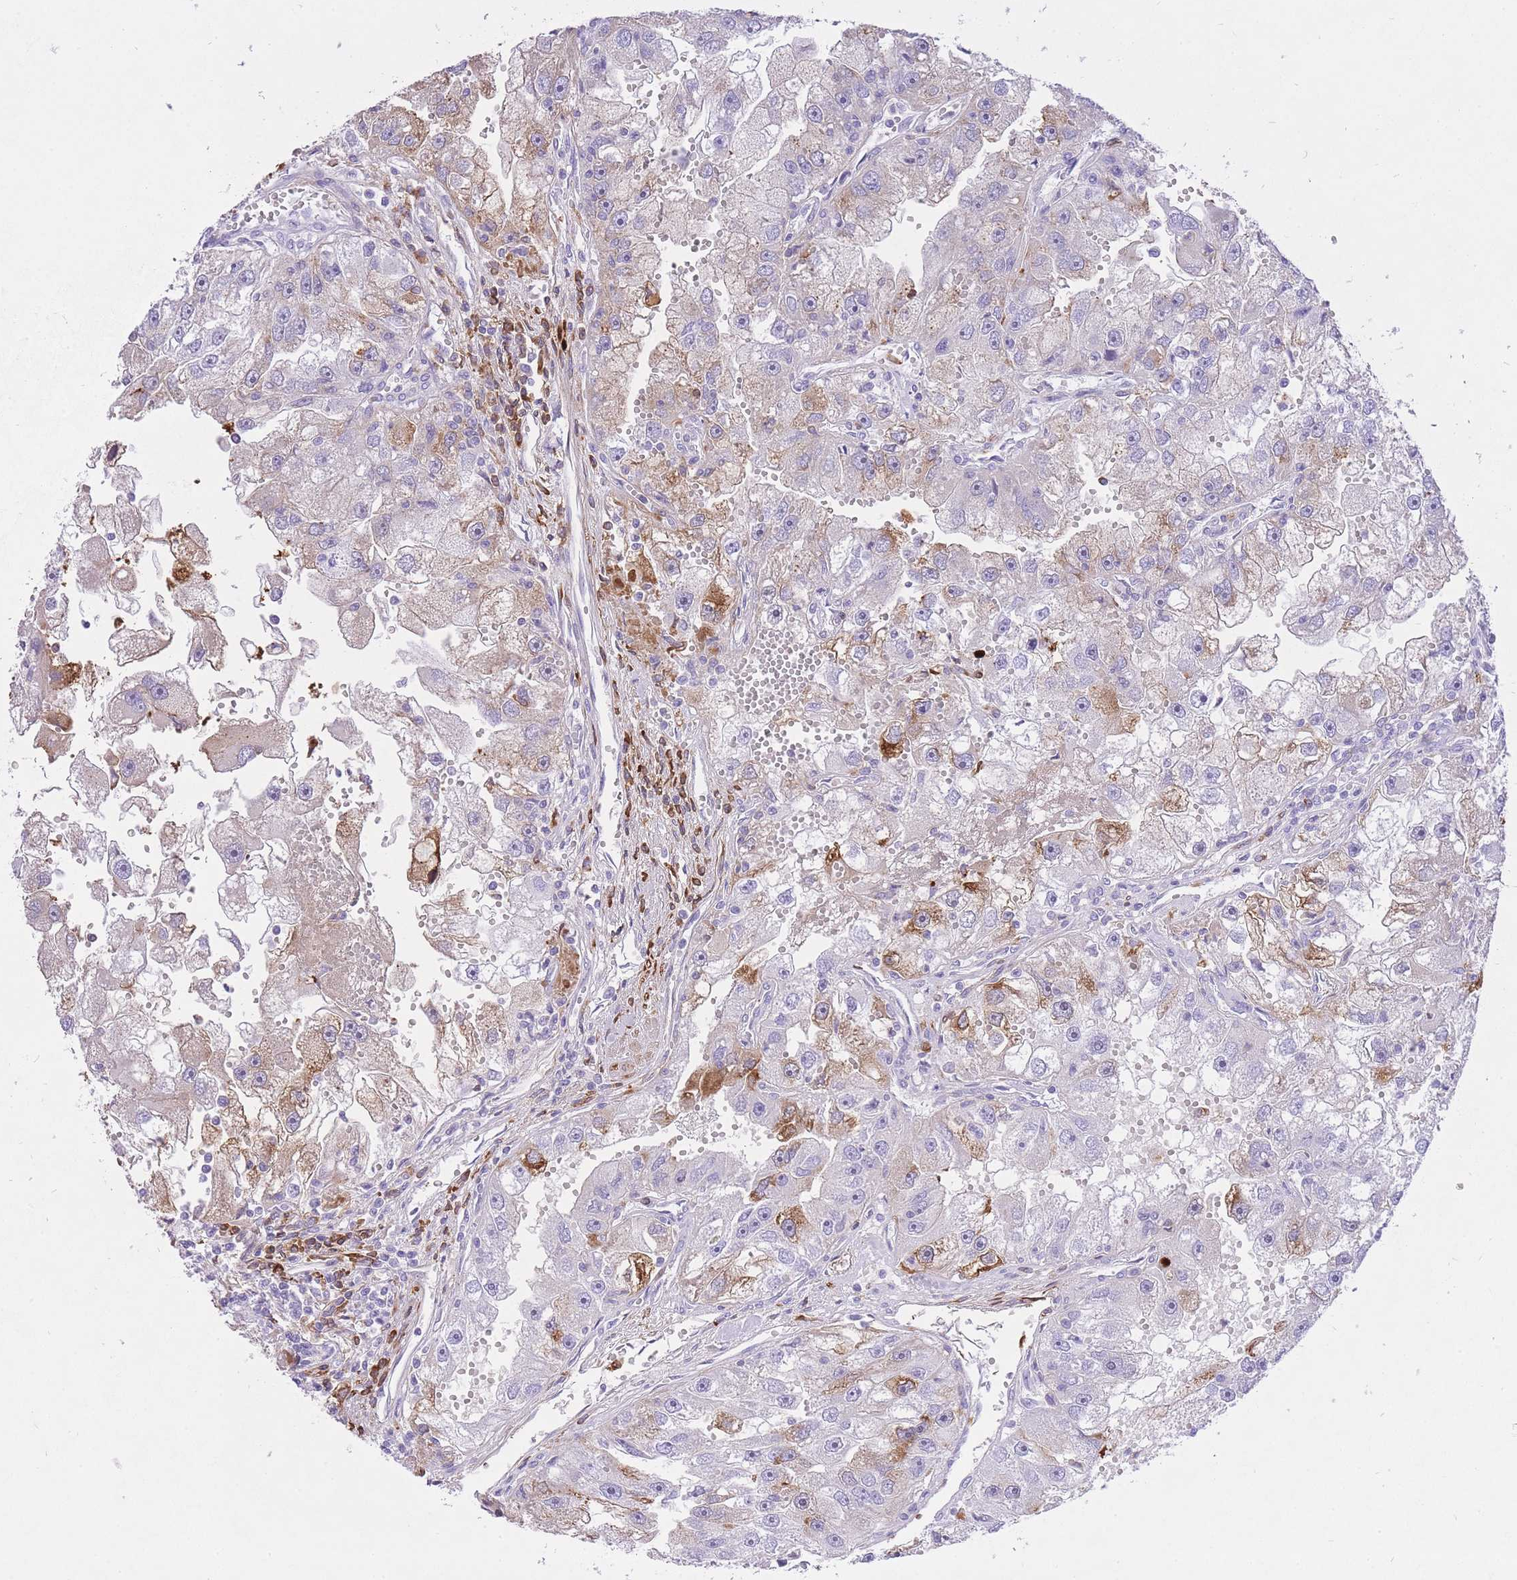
{"staining": {"intensity": "moderate", "quantity": "<25%", "location": "cytoplasmic/membranous"}, "tissue": "renal cancer", "cell_type": "Tumor cells", "image_type": "cancer", "snomed": [{"axis": "morphology", "description": "Adenocarcinoma, NOS"}, {"axis": "topography", "description": "Kidney"}], "caption": "Approximately <25% of tumor cells in renal cancer (adenocarcinoma) show moderate cytoplasmic/membranous protein staining as visualized by brown immunohistochemical staining.", "gene": "HRG", "patient": {"sex": "male", "age": 63}}